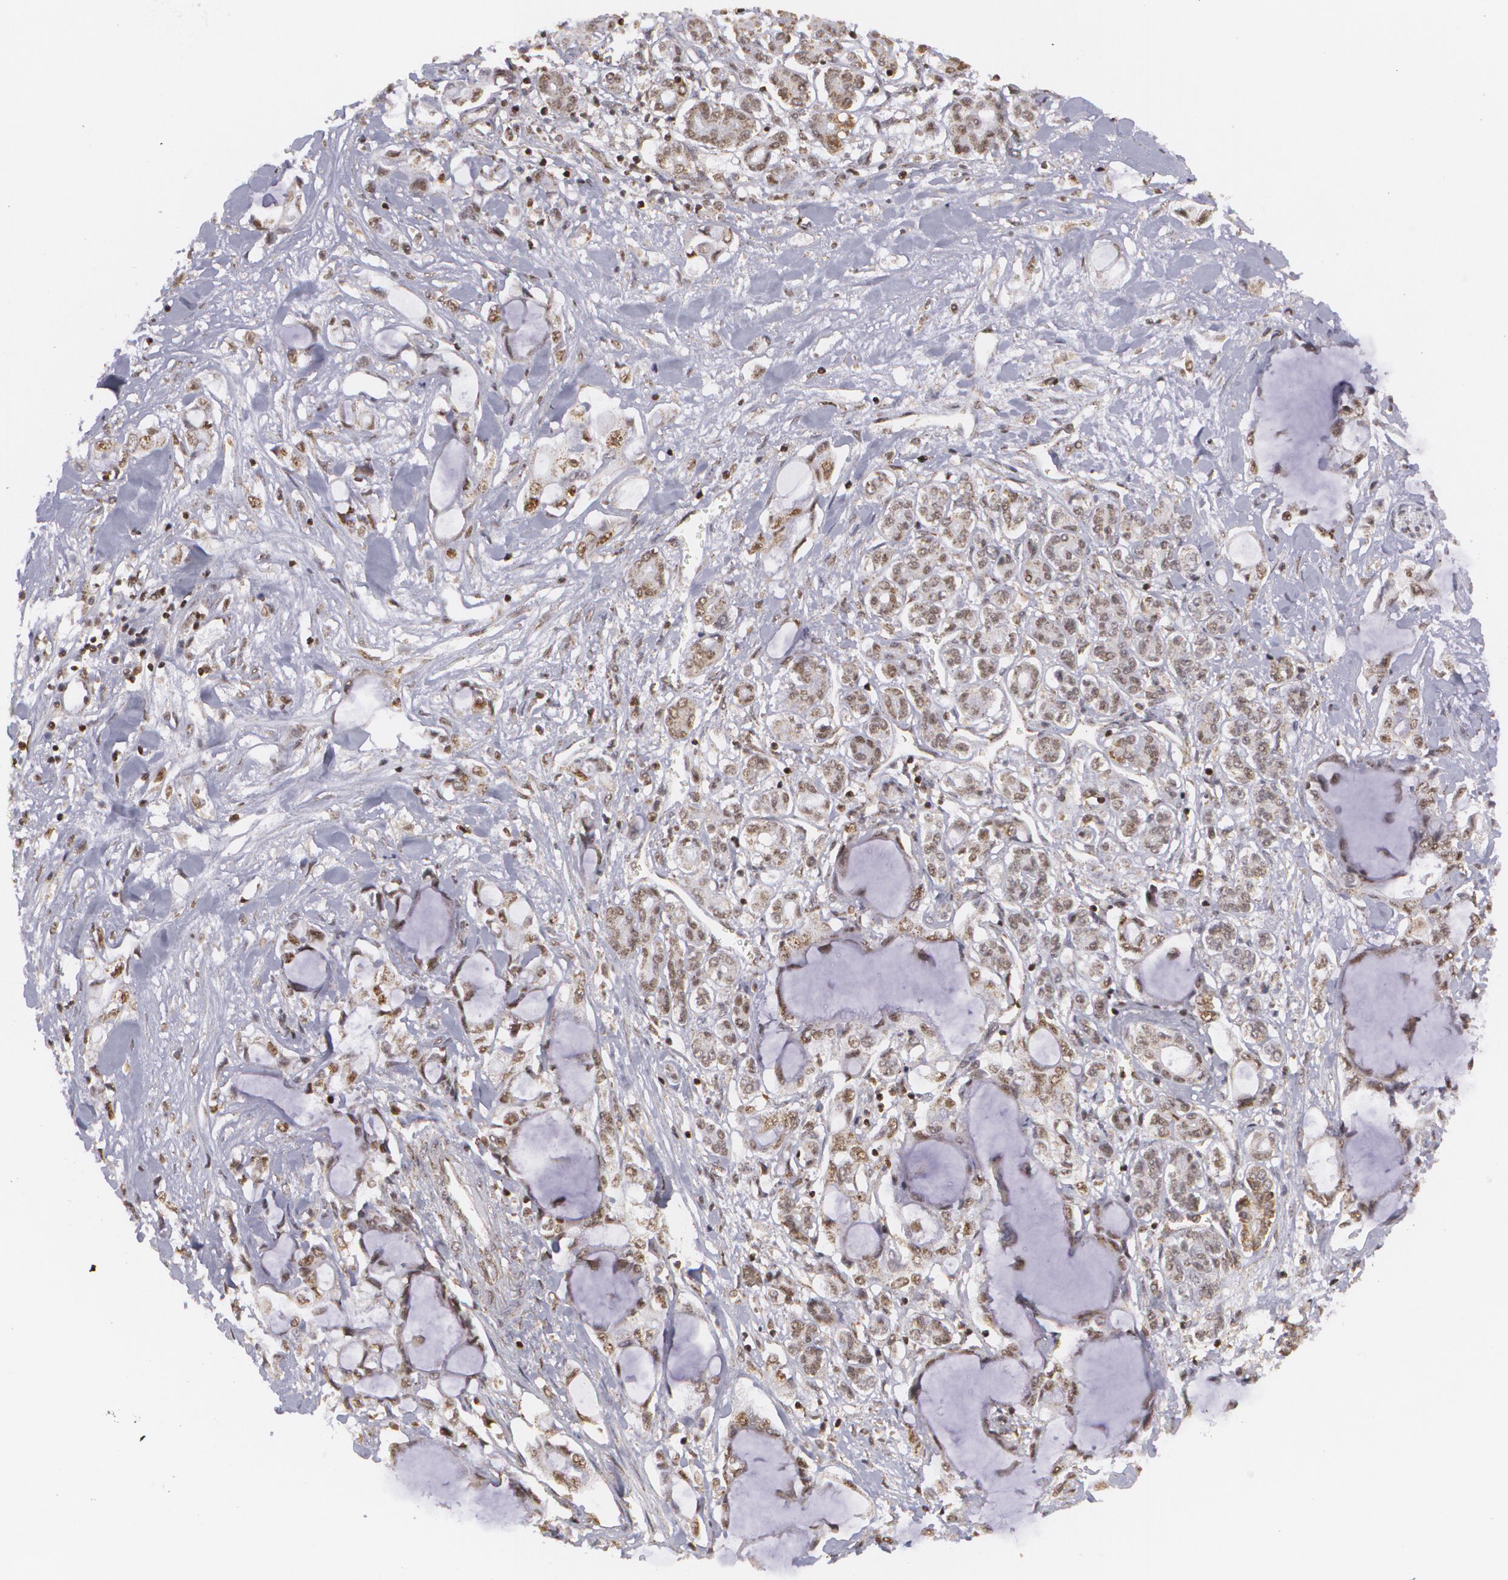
{"staining": {"intensity": "moderate", "quantity": ">75%", "location": "nuclear"}, "tissue": "pancreatic cancer", "cell_type": "Tumor cells", "image_type": "cancer", "snomed": [{"axis": "morphology", "description": "Adenocarcinoma, NOS"}, {"axis": "topography", "description": "Pancreas"}], "caption": "Immunohistochemical staining of adenocarcinoma (pancreatic) reveals medium levels of moderate nuclear protein expression in approximately >75% of tumor cells.", "gene": "MXD1", "patient": {"sex": "female", "age": 70}}